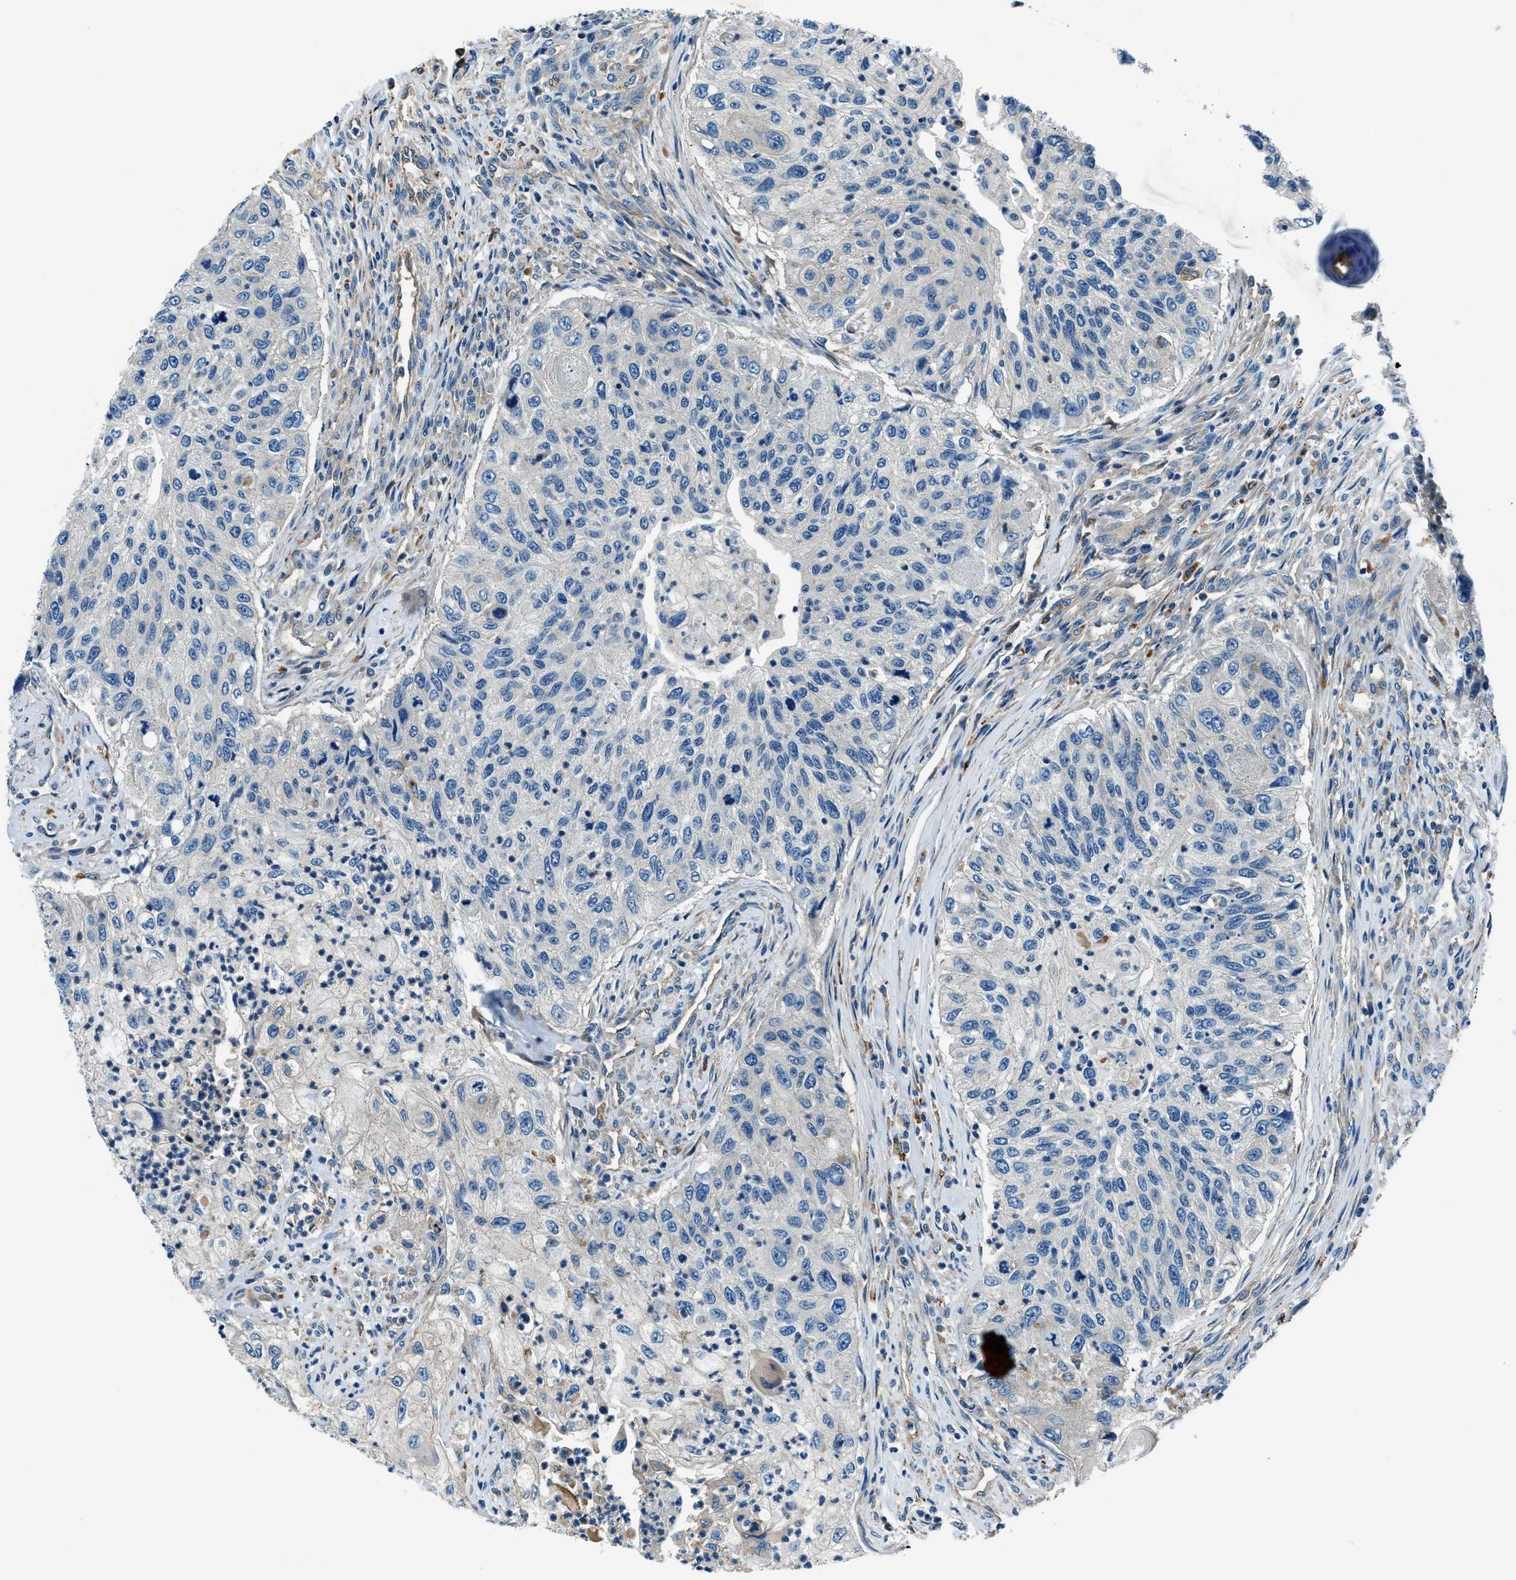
{"staining": {"intensity": "negative", "quantity": "none", "location": "none"}, "tissue": "urothelial cancer", "cell_type": "Tumor cells", "image_type": "cancer", "snomed": [{"axis": "morphology", "description": "Urothelial carcinoma, High grade"}, {"axis": "topography", "description": "Urinary bladder"}], "caption": "An image of human high-grade urothelial carcinoma is negative for staining in tumor cells. (DAB (3,3'-diaminobenzidine) immunohistochemistry, high magnification).", "gene": "SLC19A2", "patient": {"sex": "female", "age": 60}}